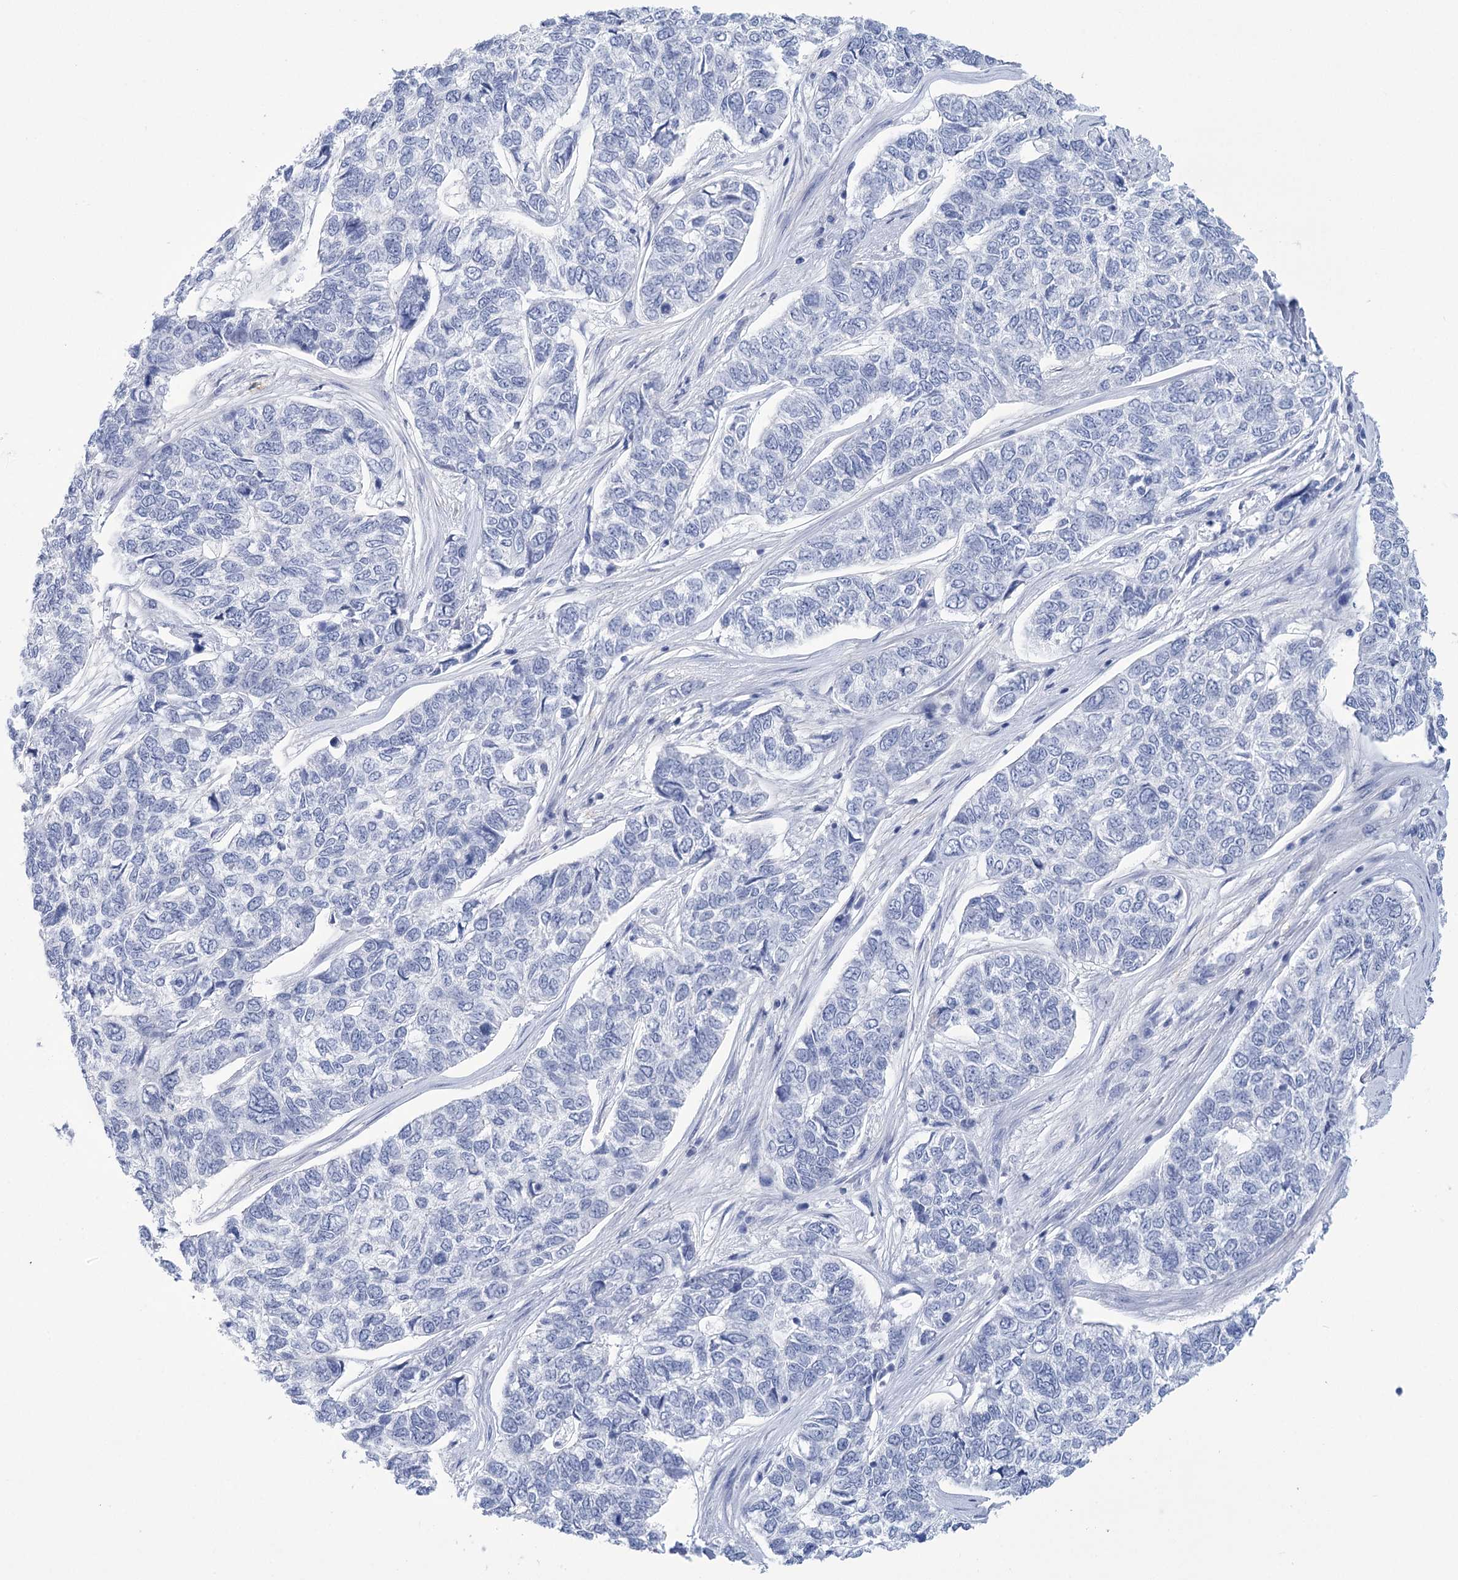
{"staining": {"intensity": "negative", "quantity": "none", "location": "none"}, "tissue": "skin cancer", "cell_type": "Tumor cells", "image_type": "cancer", "snomed": [{"axis": "morphology", "description": "Basal cell carcinoma"}, {"axis": "topography", "description": "Skin"}], "caption": "Tumor cells are negative for protein expression in human basal cell carcinoma (skin). (DAB (3,3'-diaminobenzidine) immunohistochemistry (IHC) visualized using brightfield microscopy, high magnification).", "gene": "PBLD", "patient": {"sex": "female", "age": 65}}